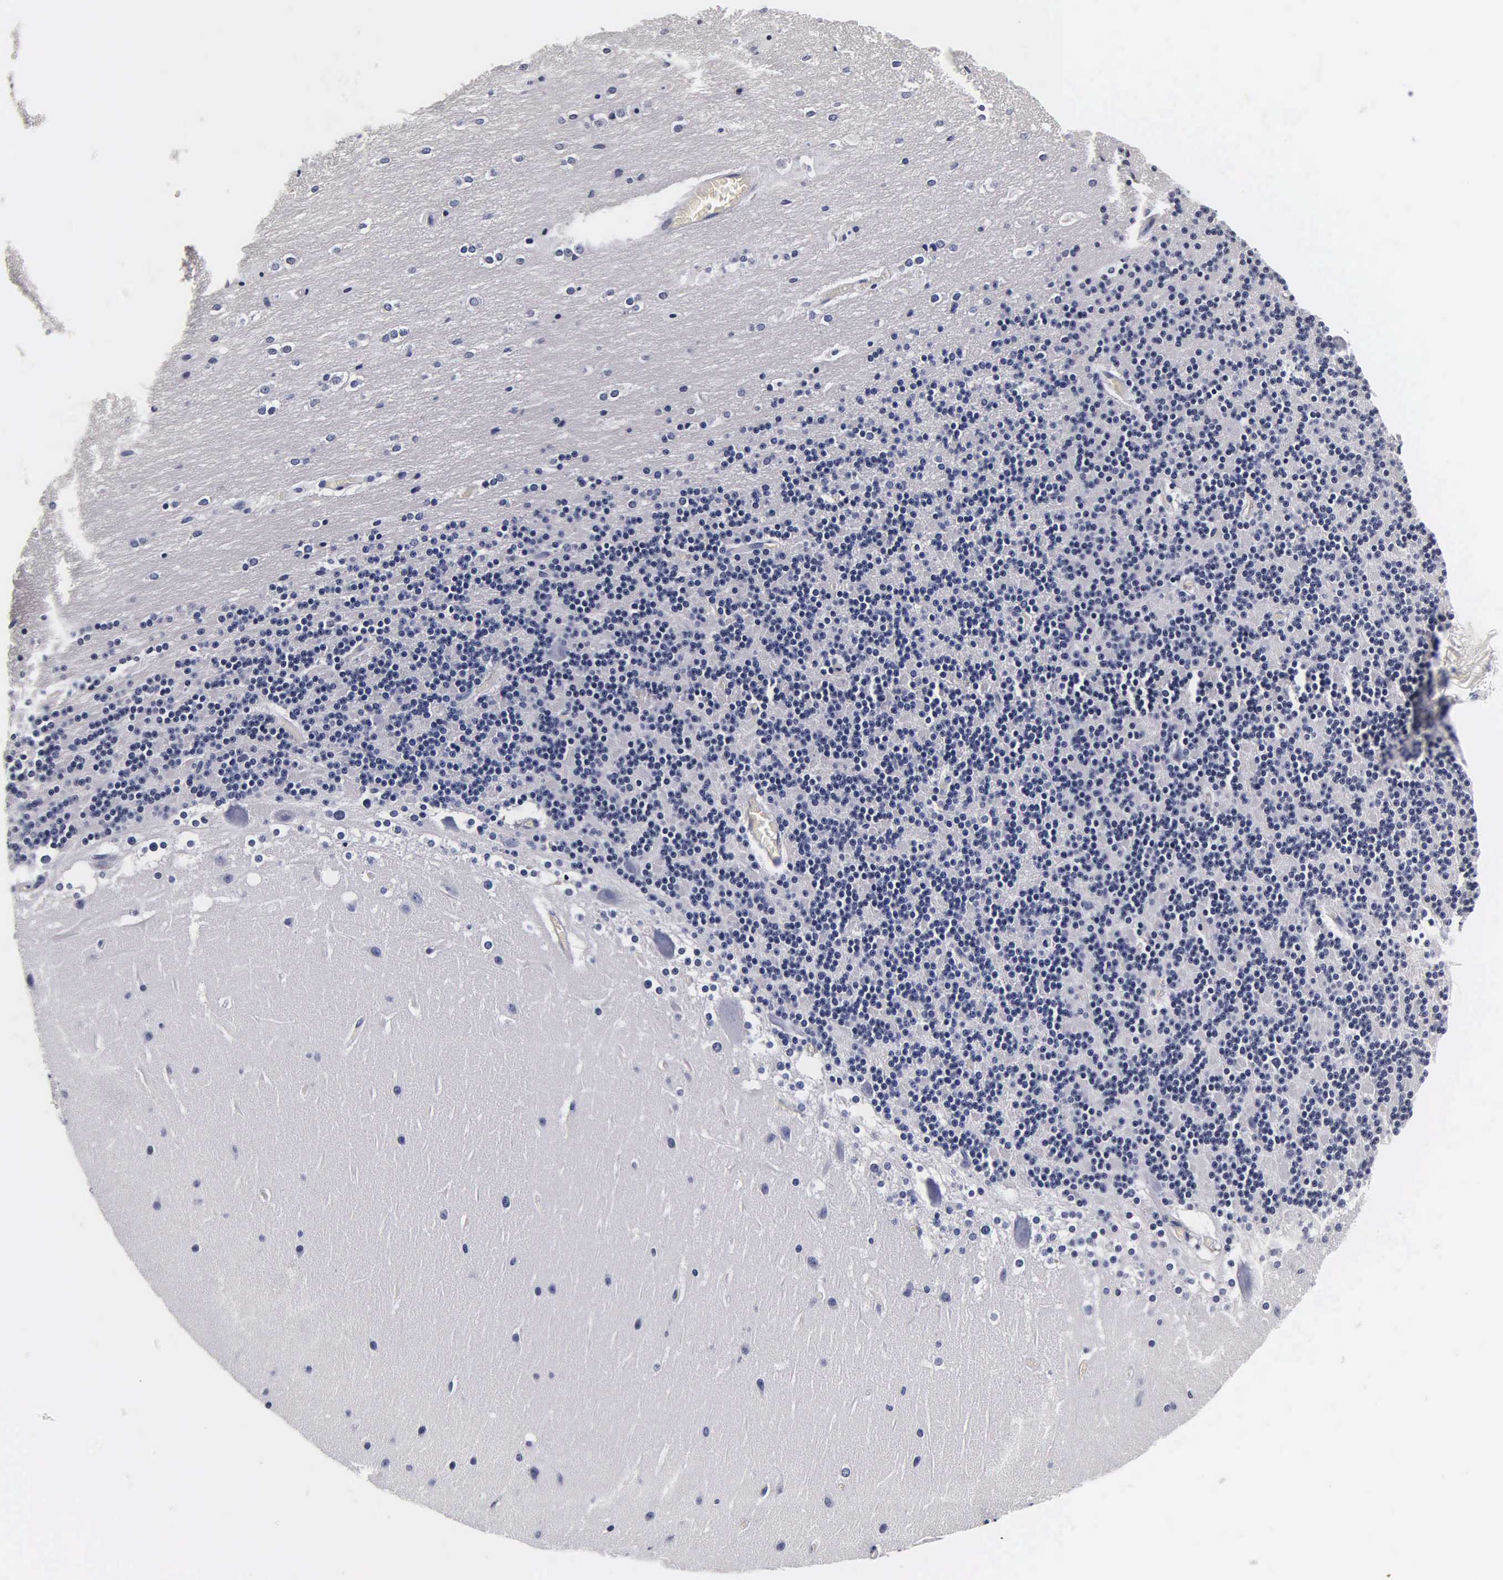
{"staining": {"intensity": "negative", "quantity": "none", "location": "none"}, "tissue": "cerebellum", "cell_type": "Cells in granular layer", "image_type": "normal", "snomed": [{"axis": "morphology", "description": "Normal tissue, NOS"}, {"axis": "topography", "description": "Cerebellum"}], "caption": "Immunohistochemistry (IHC) of benign cerebellum reveals no staining in cells in granular layer.", "gene": "TG", "patient": {"sex": "female", "age": 19}}